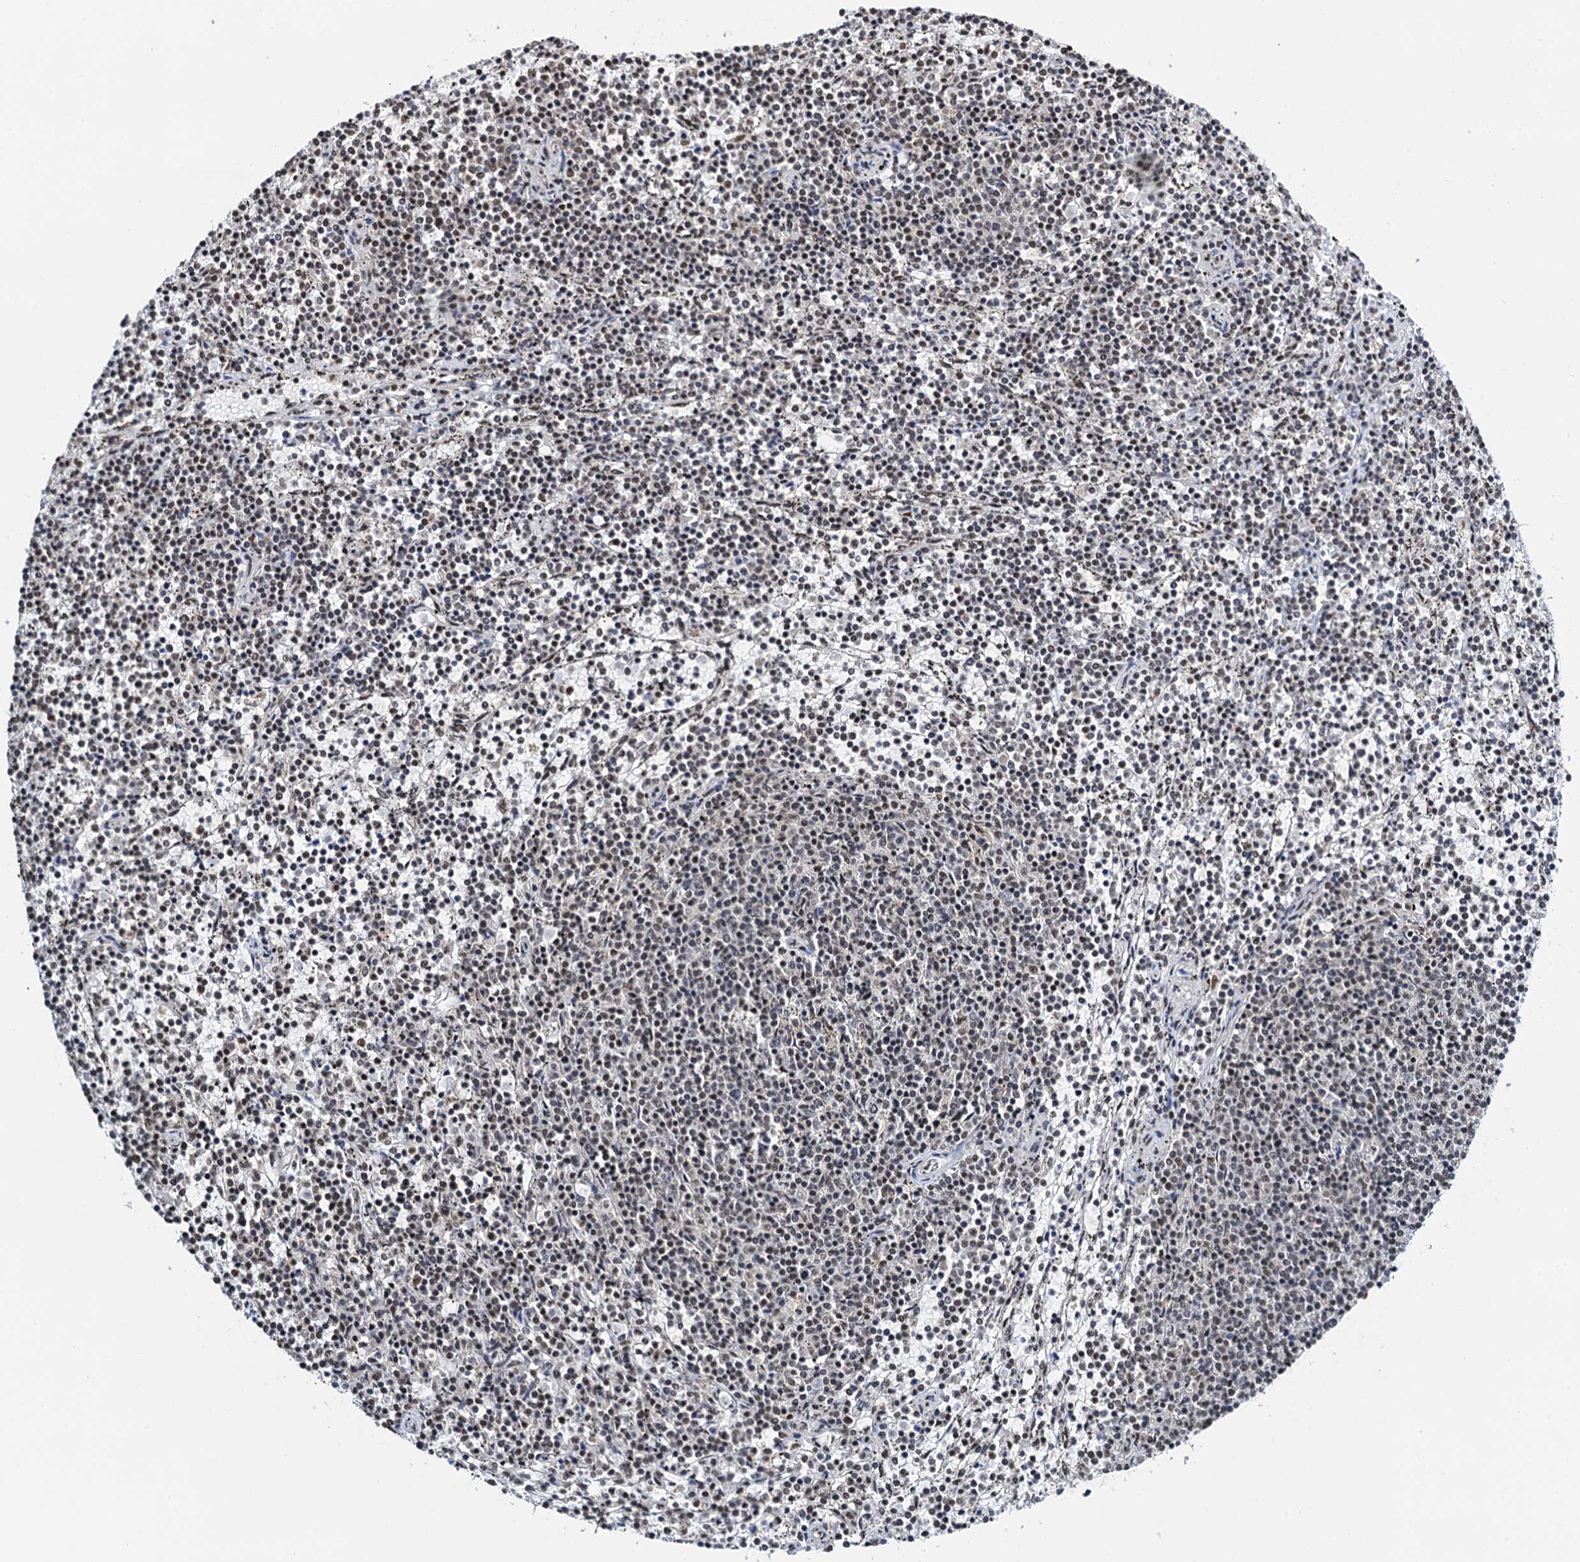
{"staining": {"intensity": "negative", "quantity": "none", "location": "none"}, "tissue": "lymphoma", "cell_type": "Tumor cells", "image_type": "cancer", "snomed": [{"axis": "morphology", "description": "Malignant lymphoma, non-Hodgkin's type, Low grade"}, {"axis": "topography", "description": "Spleen"}], "caption": "An image of malignant lymphoma, non-Hodgkin's type (low-grade) stained for a protein exhibits no brown staining in tumor cells. (IHC, brightfield microscopy, high magnification).", "gene": "ZNF609", "patient": {"sex": "female", "age": 50}}